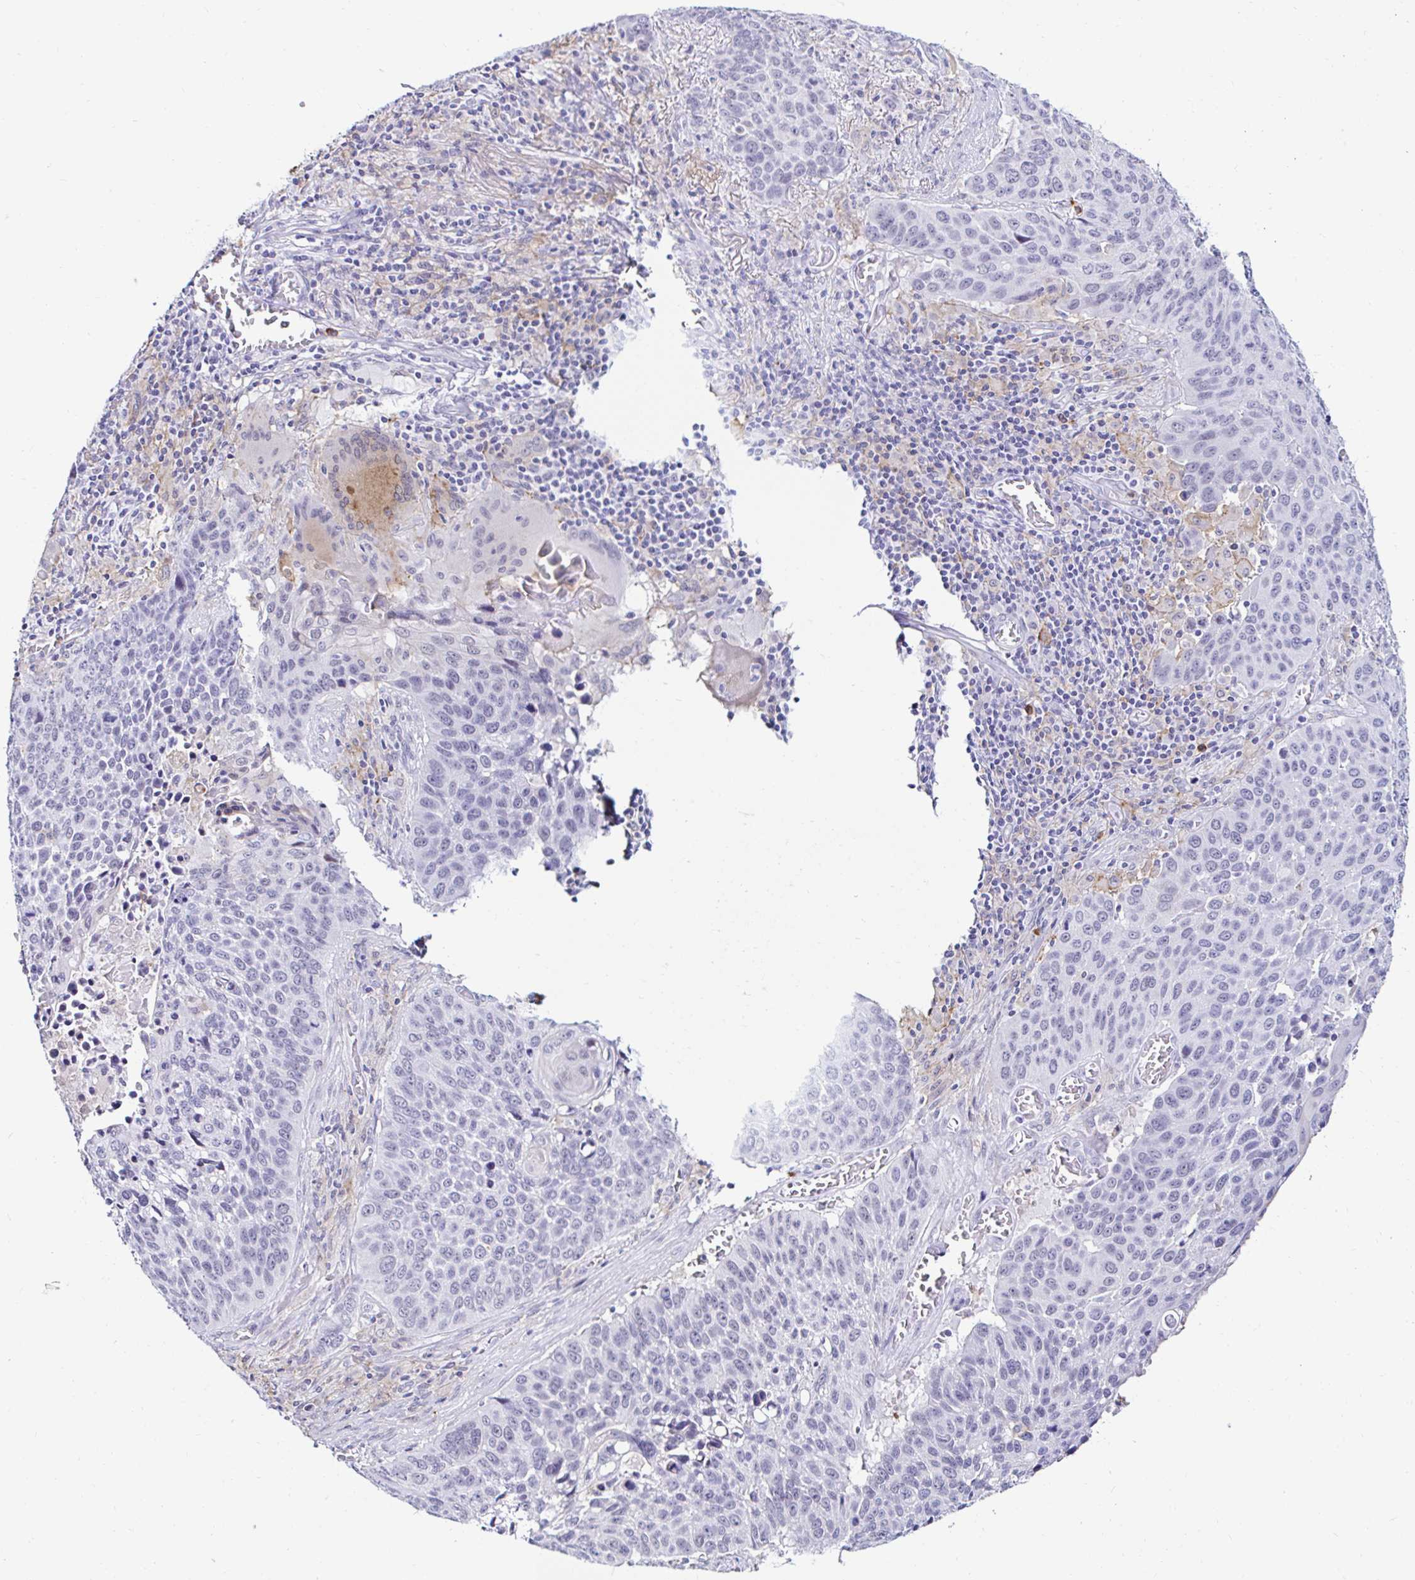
{"staining": {"intensity": "negative", "quantity": "none", "location": "none"}, "tissue": "lung cancer", "cell_type": "Tumor cells", "image_type": "cancer", "snomed": [{"axis": "morphology", "description": "Squamous cell carcinoma, NOS"}, {"axis": "topography", "description": "Lung"}], "caption": "Image shows no protein positivity in tumor cells of lung cancer tissue. Nuclei are stained in blue.", "gene": "CYBB", "patient": {"sex": "male", "age": 68}}